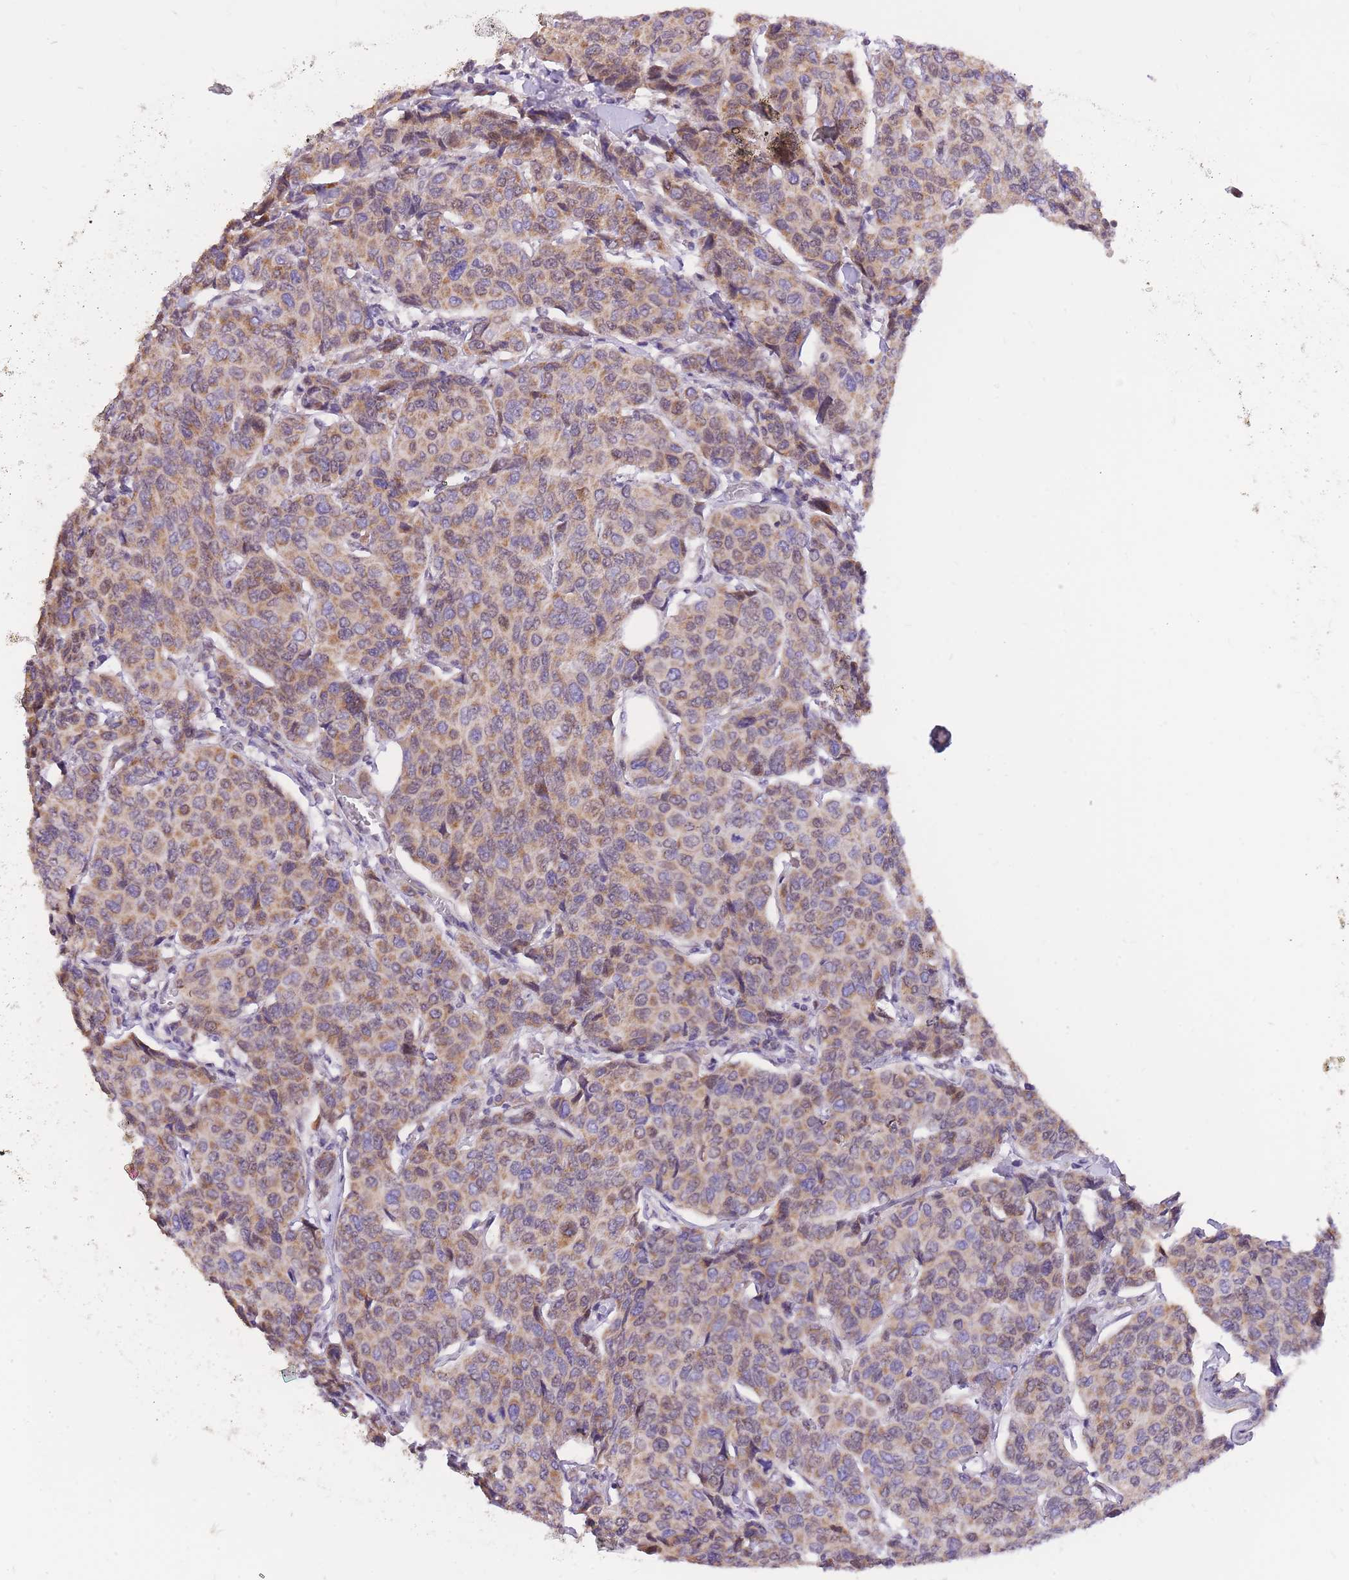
{"staining": {"intensity": "moderate", "quantity": ">75%", "location": "cytoplasmic/membranous"}, "tissue": "breast cancer", "cell_type": "Tumor cells", "image_type": "cancer", "snomed": [{"axis": "morphology", "description": "Duct carcinoma"}, {"axis": "topography", "description": "Breast"}], "caption": "The image reveals immunohistochemical staining of breast cancer (intraductal carcinoma). There is moderate cytoplasmic/membranous staining is identified in about >75% of tumor cells.", "gene": "MINDY2", "patient": {"sex": "female", "age": 55}}